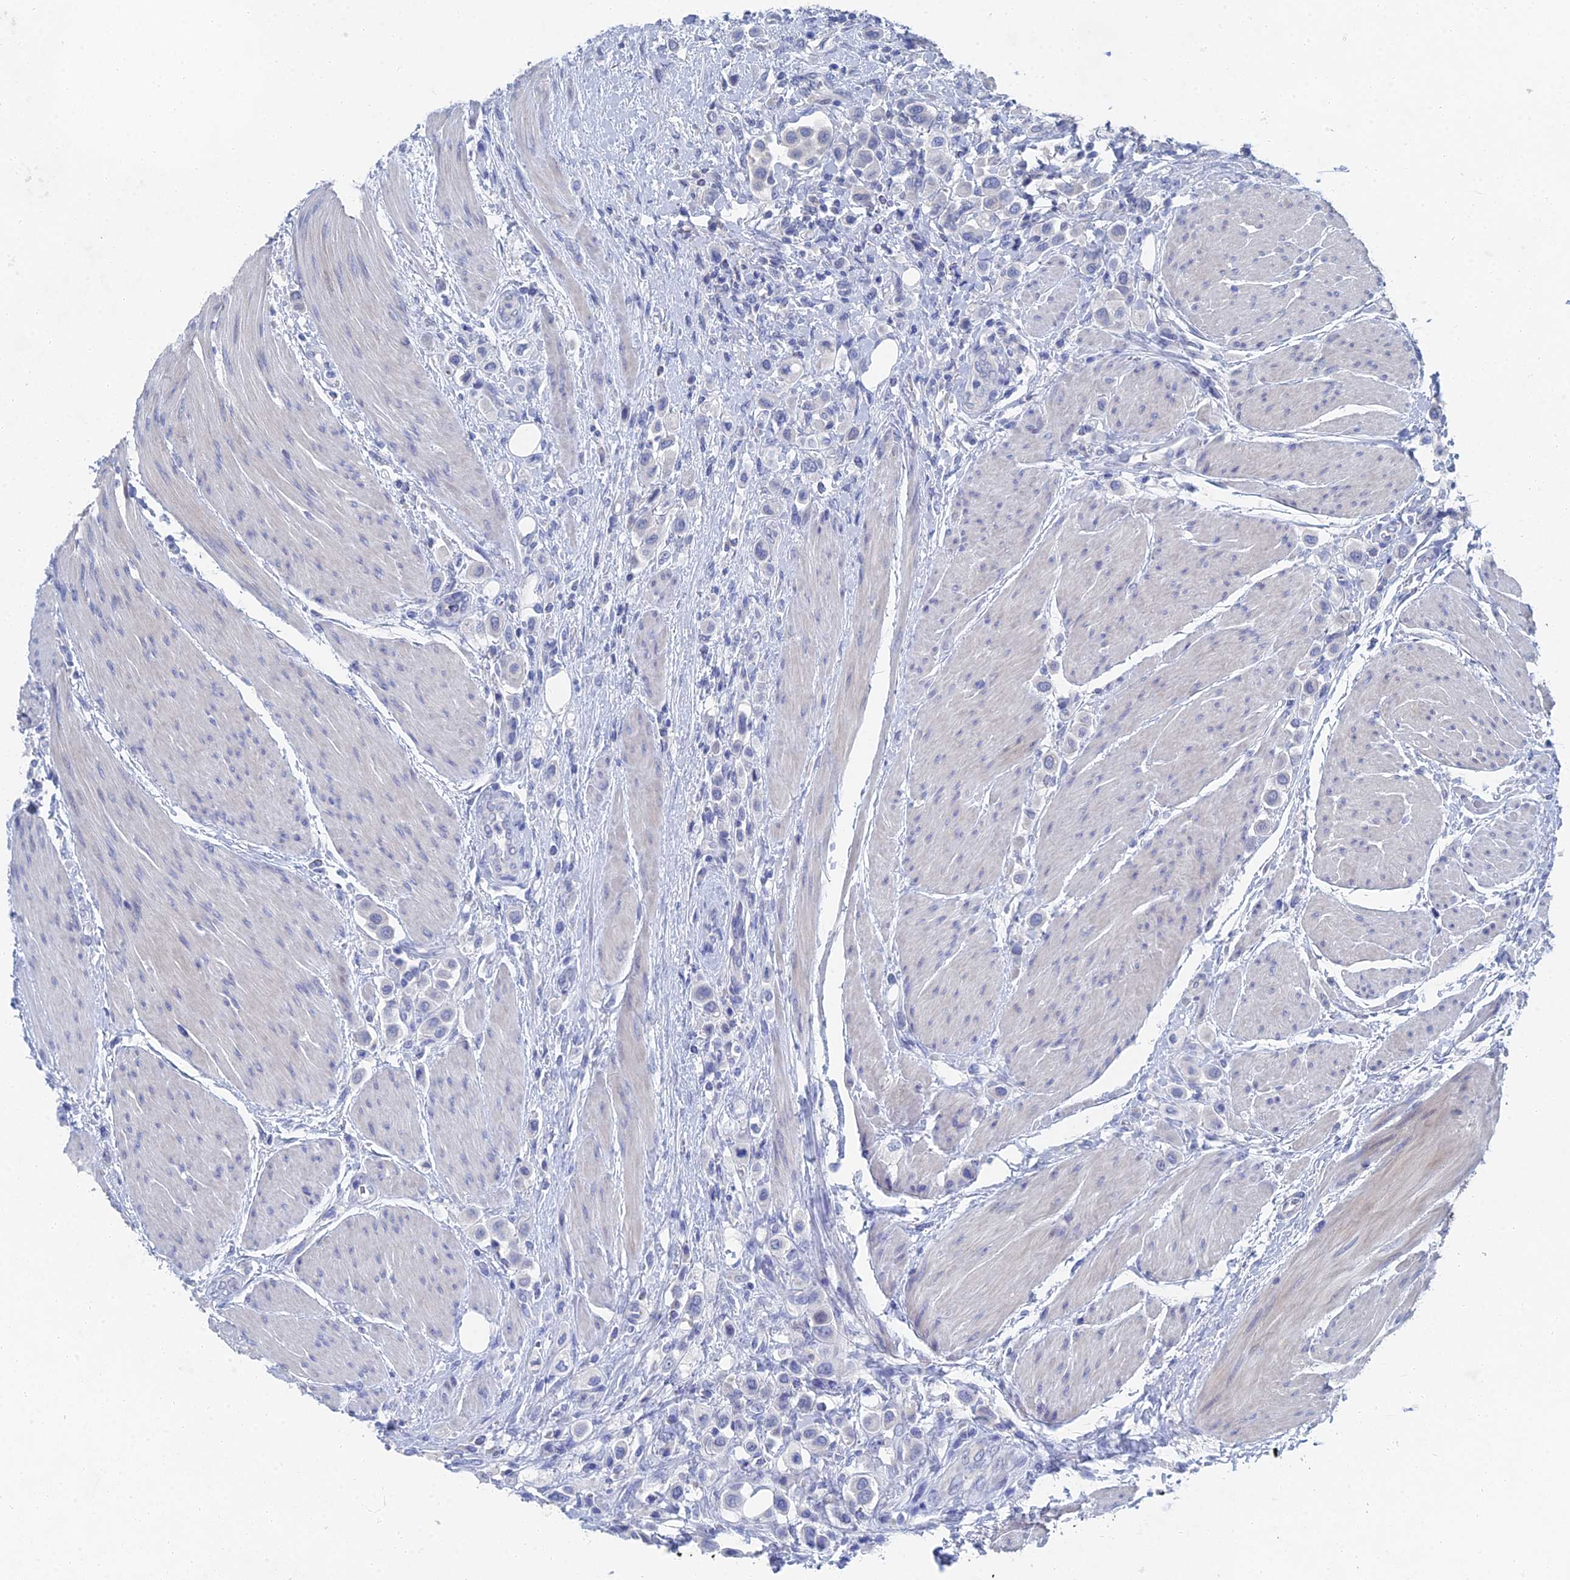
{"staining": {"intensity": "negative", "quantity": "none", "location": "none"}, "tissue": "urothelial cancer", "cell_type": "Tumor cells", "image_type": "cancer", "snomed": [{"axis": "morphology", "description": "Urothelial carcinoma, High grade"}, {"axis": "topography", "description": "Urinary bladder"}], "caption": "DAB (3,3'-diaminobenzidine) immunohistochemical staining of urothelial cancer demonstrates no significant expression in tumor cells.", "gene": "GFAP", "patient": {"sex": "male", "age": 50}}